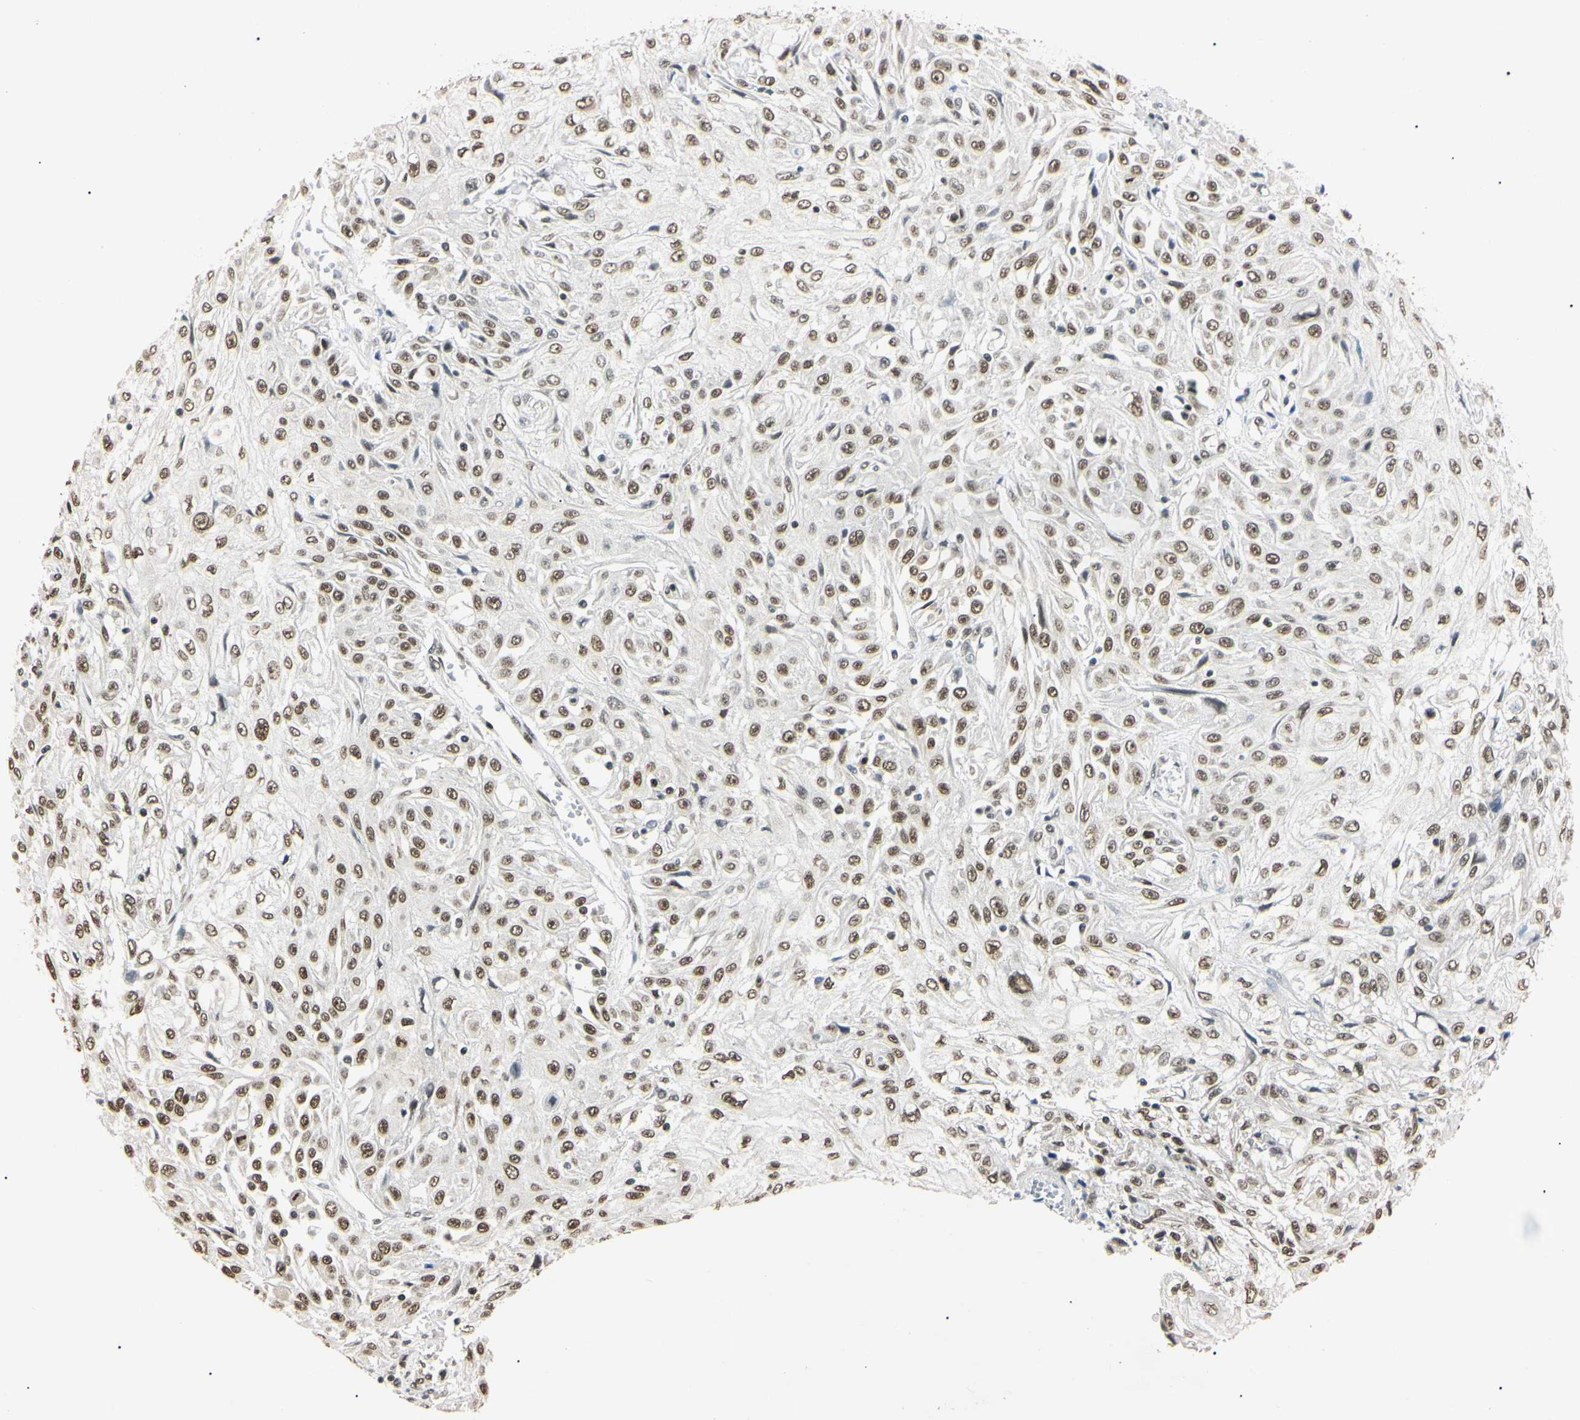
{"staining": {"intensity": "moderate", "quantity": ">75%", "location": "nuclear"}, "tissue": "skin cancer", "cell_type": "Tumor cells", "image_type": "cancer", "snomed": [{"axis": "morphology", "description": "Squamous cell carcinoma, NOS"}, {"axis": "morphology", "description": "Squamous cell carcinoma, metastatic, NOS"}, {"axis": "topography", "description": "Skin"}, {"axis": "topography", "description": "Lymph node"}], "caption": "The micrograph exhibits staining of skin cancer, revealing moderate nuclear protein staining (brown color) within tumor cells. The staining was performed using DAB (3,3'-diaminobenzidine), with brown indicating positive protein expression. Nuclei are stained blue with hematoxylin.", "gene": "SMARCA5", "patient": {"sex": "male", "age": 75}}